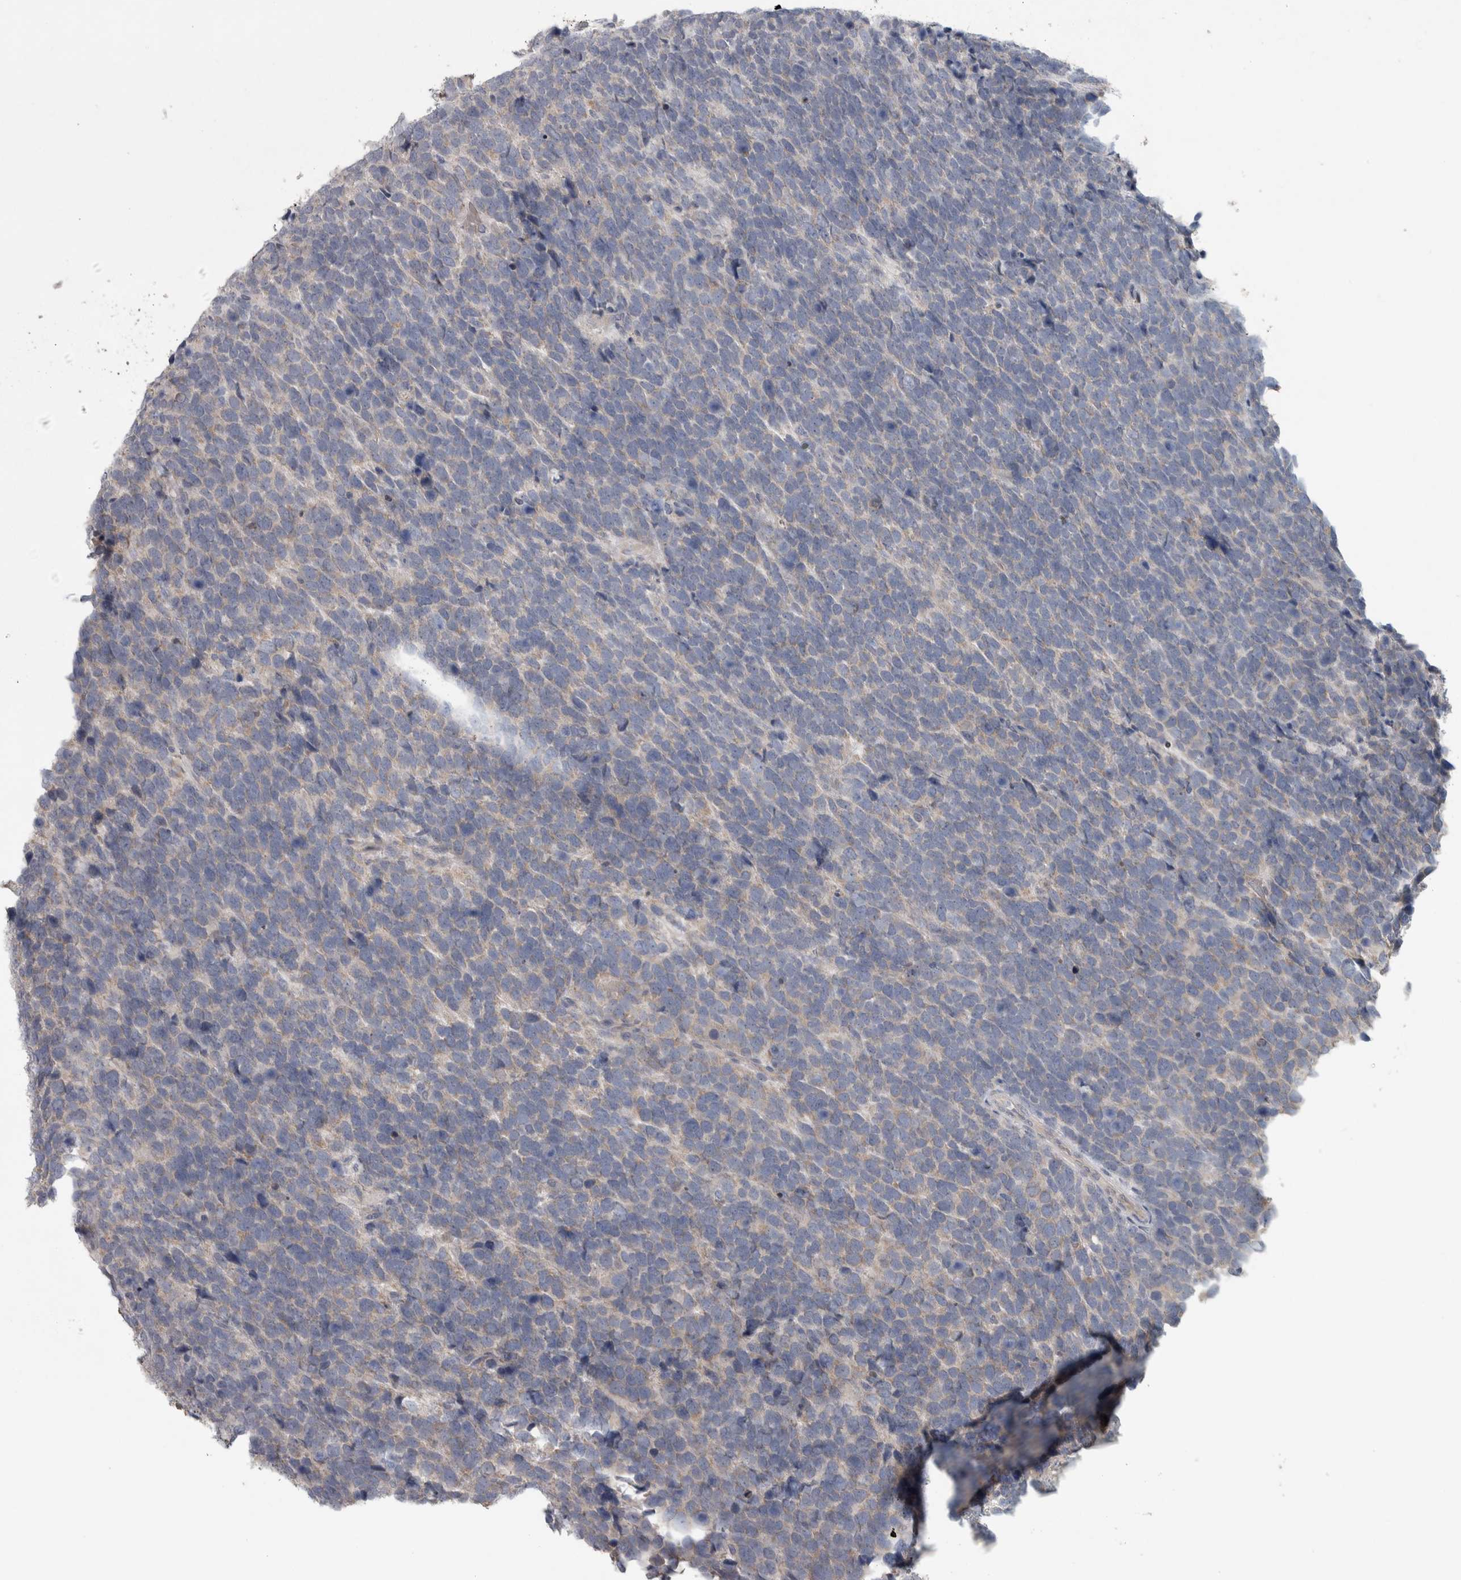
{"staining": {"intensity": "weak", "quantity": "<25%", "location": "cytoplasmic/membranous"}, "tissue": "urothelial cancer", "cell_type": "Tumor cells", "image_type": "cancer", "snomed": [{"axis": "morphology", "description": "Urothelial carcinoma, High grade"}, {"axis": "topography", "description": "Urinary bladder"}], "caption": "Urothelial cancer was stained to show a protein in brown. There is no significant staining in tumor cells.", "gene": "SRP68", "patient": {"sex": "female", "age": 82}}